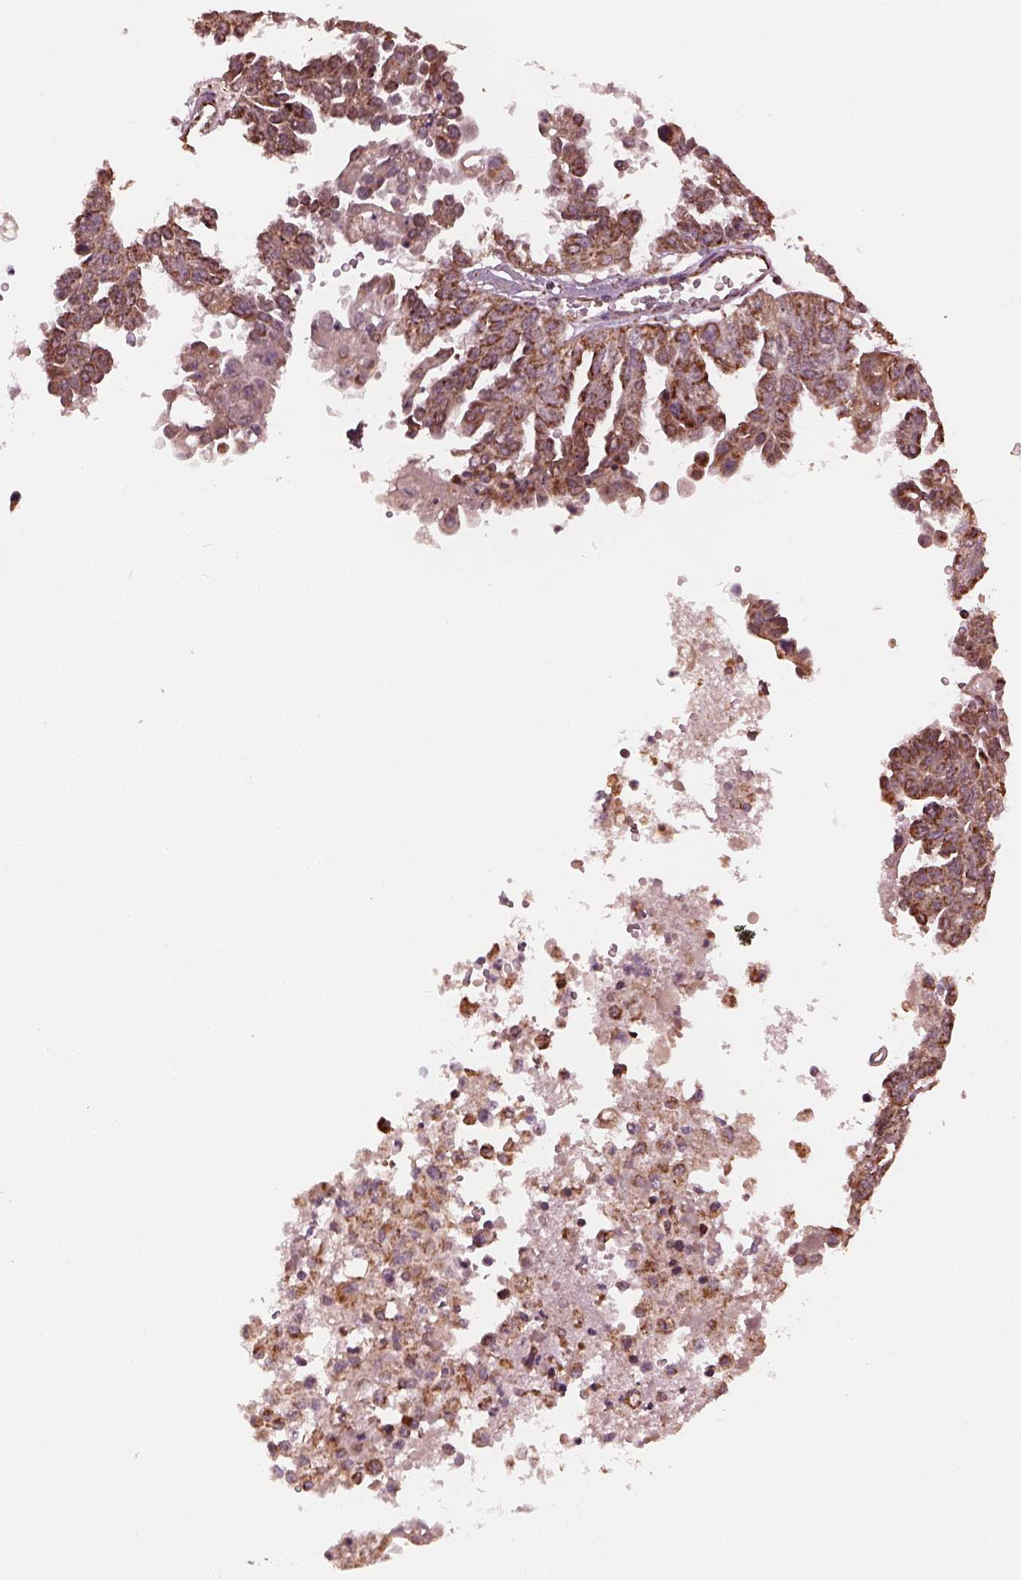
{"staining": {"intensity": "moderate", "quantity": "25%-75%", "location": "cytoplasmic/membranous"}, "tissue": "ovarian cancer", "cell_type": "Tumor cells", "image_type": "cancer", "snomed": [{"axis": "morphology", "description": "Cystadenocarcinoma, serous, NOS"}, {"axis": "topography", "description": "Ovary"}], "caption": "The image exhibits a brown stain indicating the presence of a protein in the cytoplasmic/membranous of tumor cells in ovarian cancer.", "gene": "NDUFB10", "patient": {"sex": "female", "age": 53}}